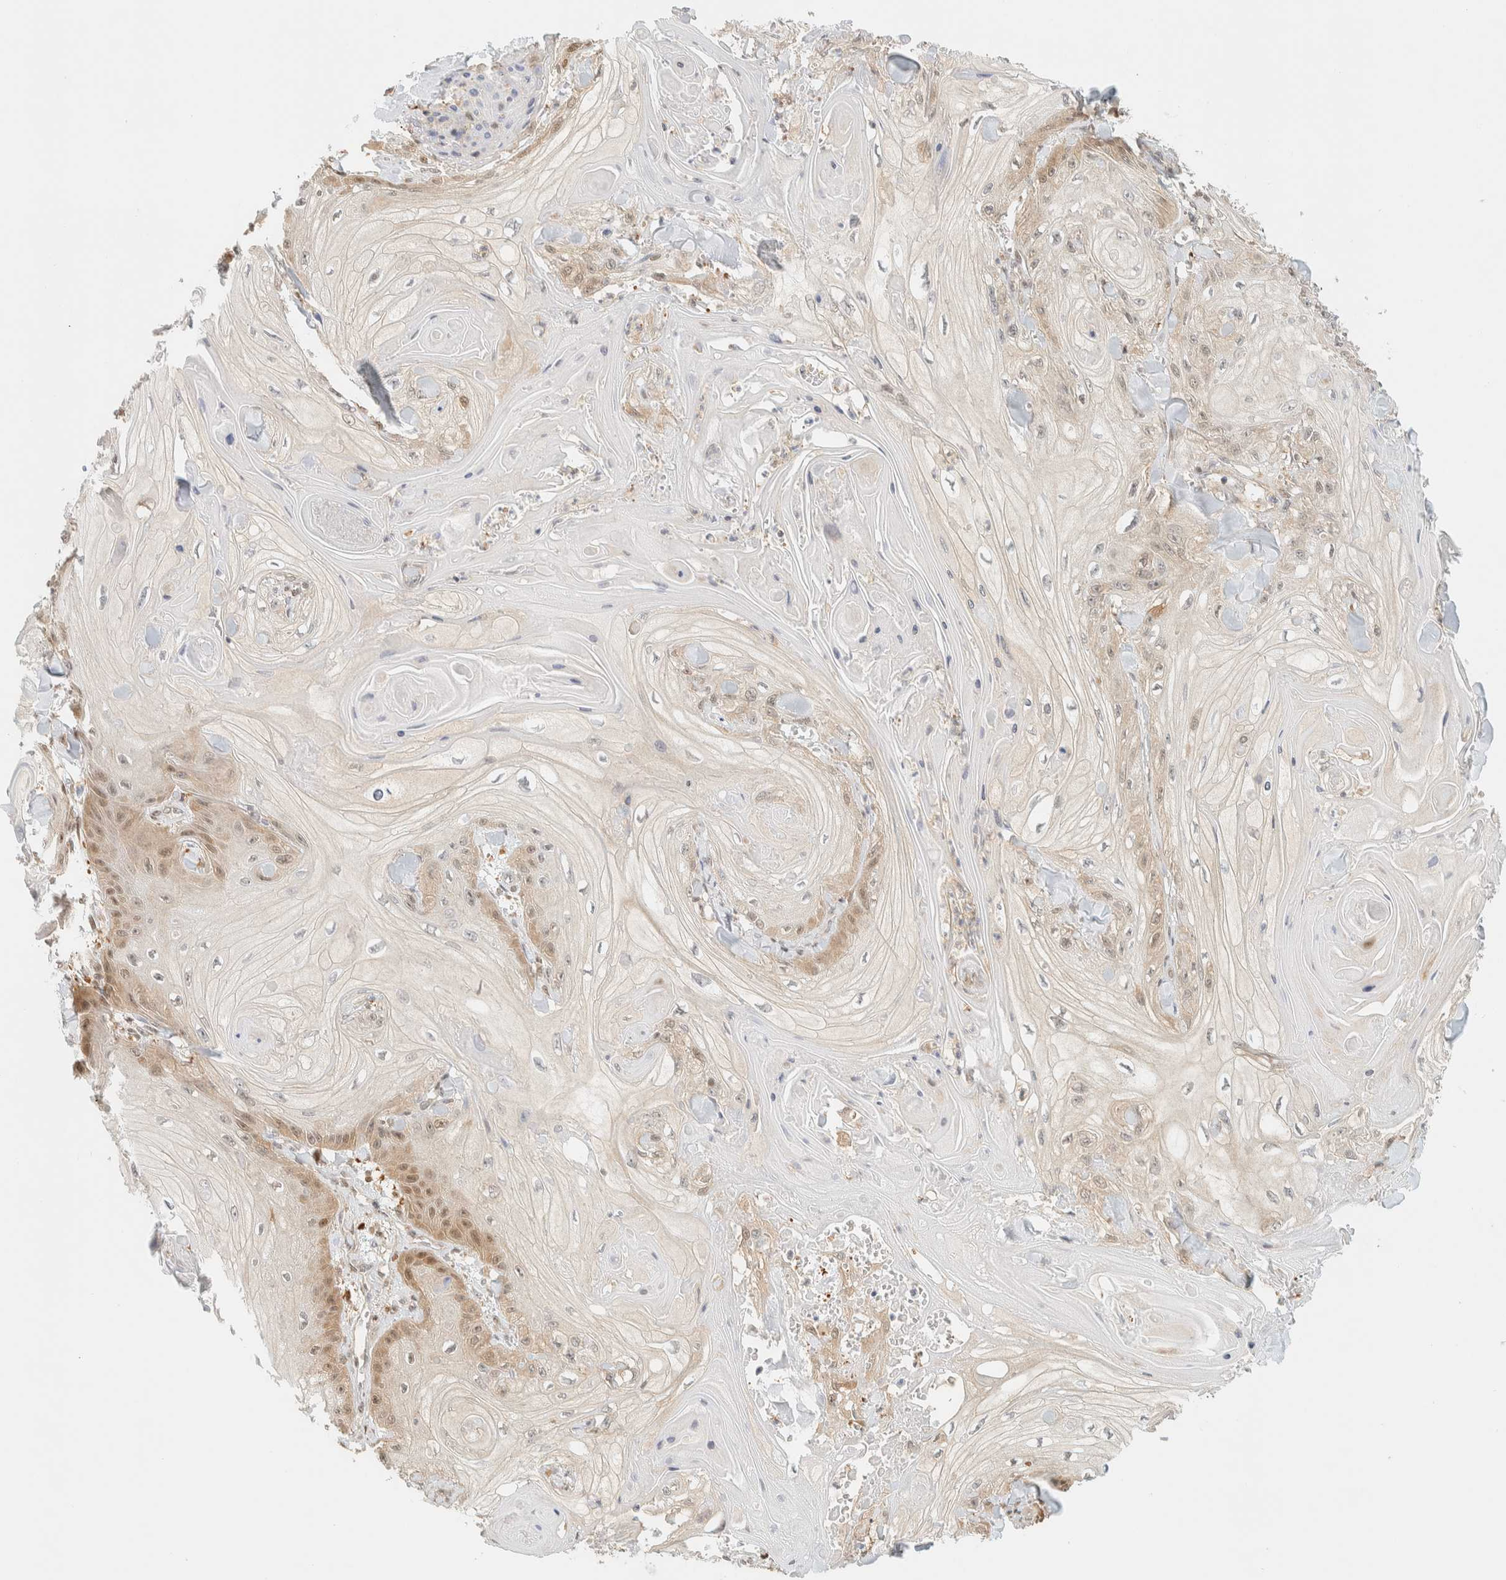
{"staining": {"intensity": "weak", "quantity": "<25%", "location": "cytoplasmic/membranous,nuclear"}, "tissue": "skin cancer", "cell_type": "Tumor cells", "image_type": "cancer", "snomed": [{"axis": "morphology", "description": "Squamous cell carcinoma, NOS"}, {"axis": "topography", "description": "Skin"}], "caption": "Squamous cell carcinoma (skin) was stained to show a protein in brown. There is no significant staining in tumor cells. (DAB (3,3'-diaminobenzidine) IHC with hematoxylin counter stain).", "gene": "ZBTB37", "patient": {"sex": "male", "age": 74}}